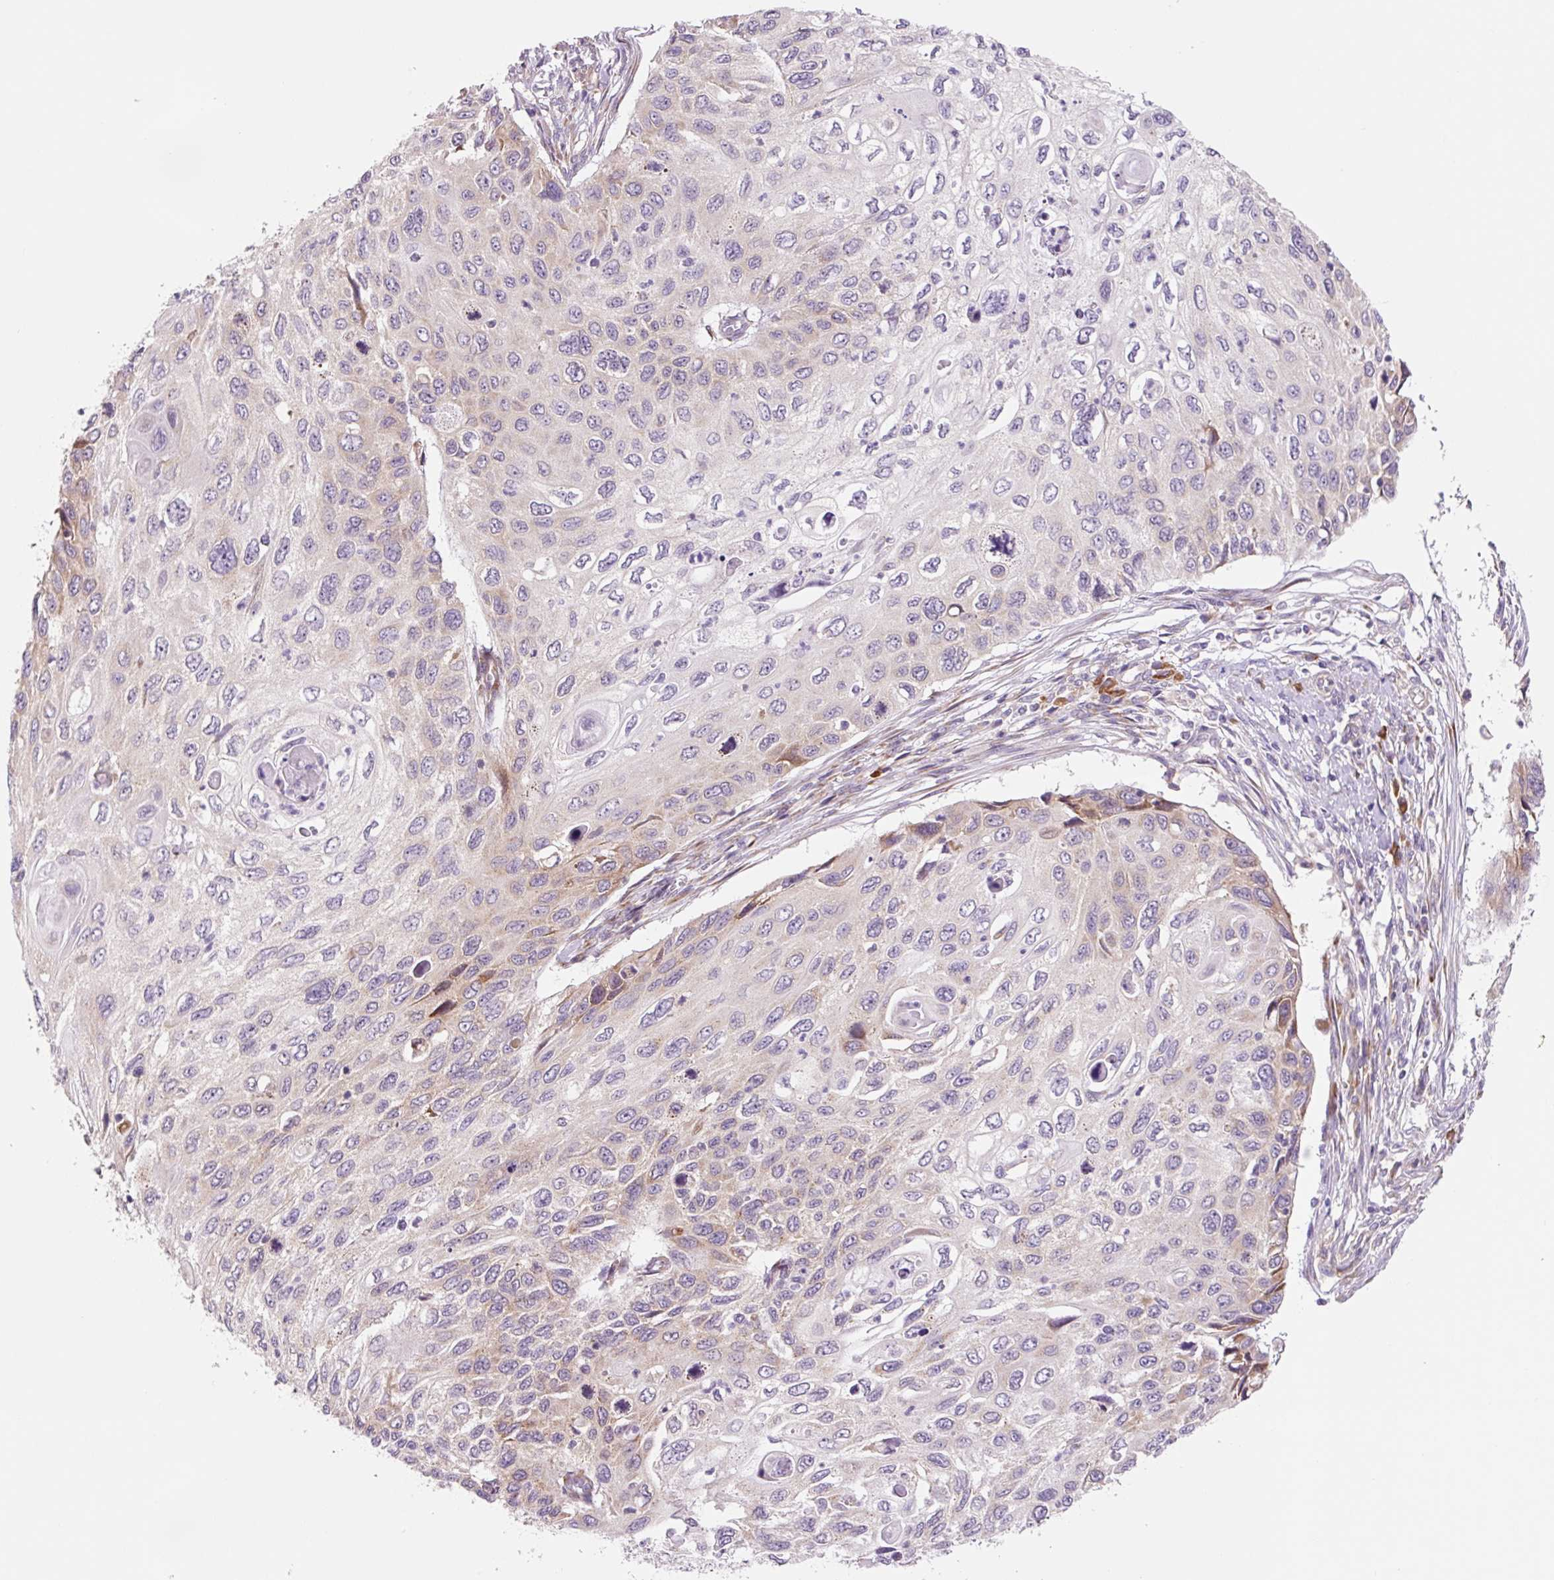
{"staining": {"intensity": "weak", "quantity": "<25%", "location": "cytoplasmic/membranous"}, "tissue": "cervical cancer", "cell_type": "Tumor cells", "image_type": "cancer", "snomed": [{"axis": "morphology", "description": "Squamous cell carcinoma, NOS"}, {"axis": "topography", "description": "Cervix"}], "caption": "Tumor cells show no significant protein expression in cervical cancer (squamous cell carcinoma).", "gene": "RPL41", "patient": {"sex": "female", "age": 70}}